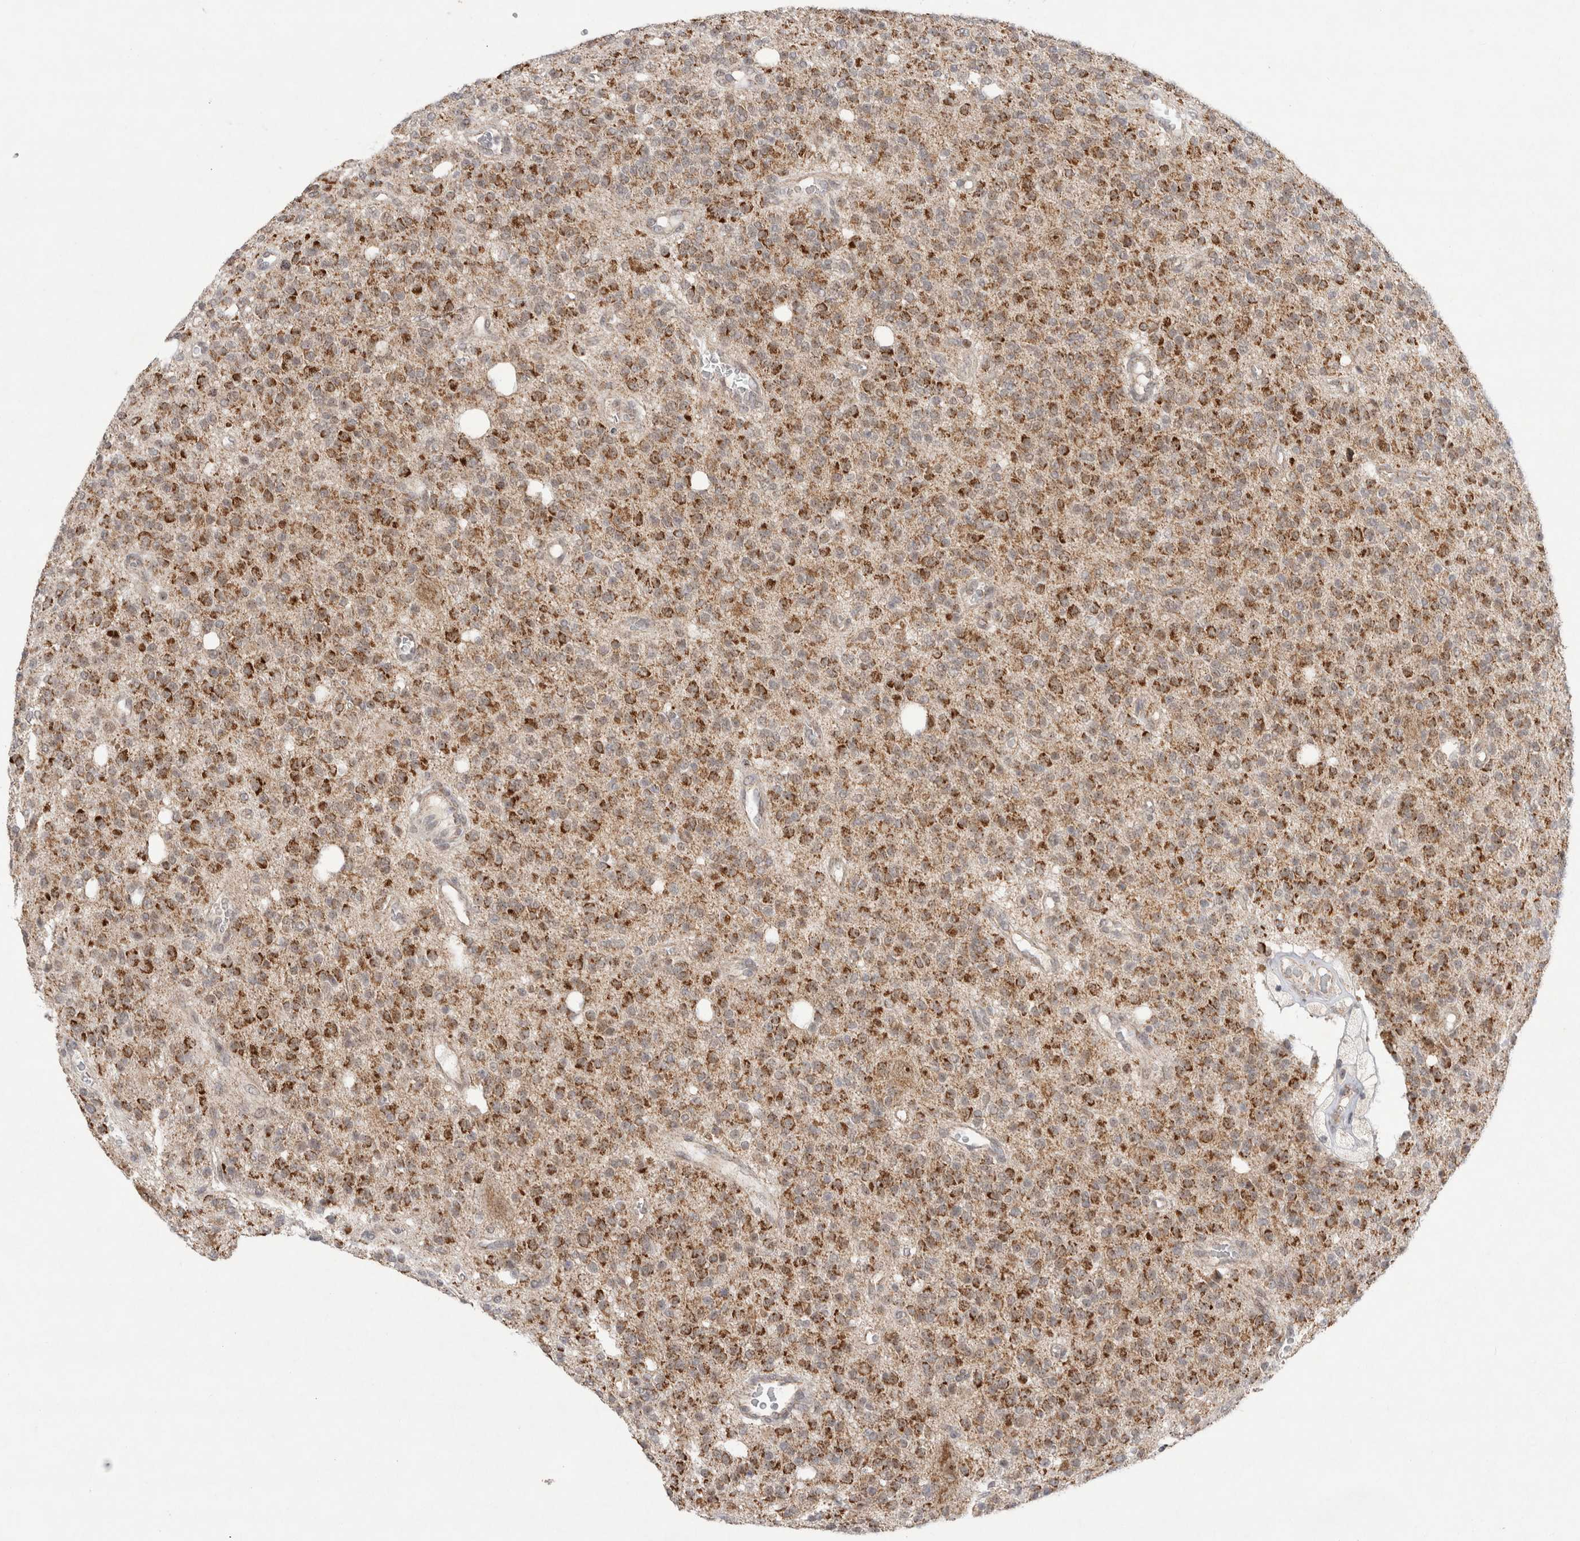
{"staining": {"intensity": "moderate", "quantity": ">75%", "location": "cytoplasmic/membranous"}, "tissue": "glioma", "cell_type": "Tumor cells", "image_type": "cancer", "snomed": [{"axis": "morphology", "description": "Glioma, malignant, High grade"}, {"axis": "topography", "description": "Brain"}], "caption": "Protein staining by immunohistochemistry (IHC) exhibits moderate cytoplasmic/membranous positivity in approximately >75% of tumor cells in glioma.", "gene": "MRPL37", "patient": {"sex": "male", "age": 34}}